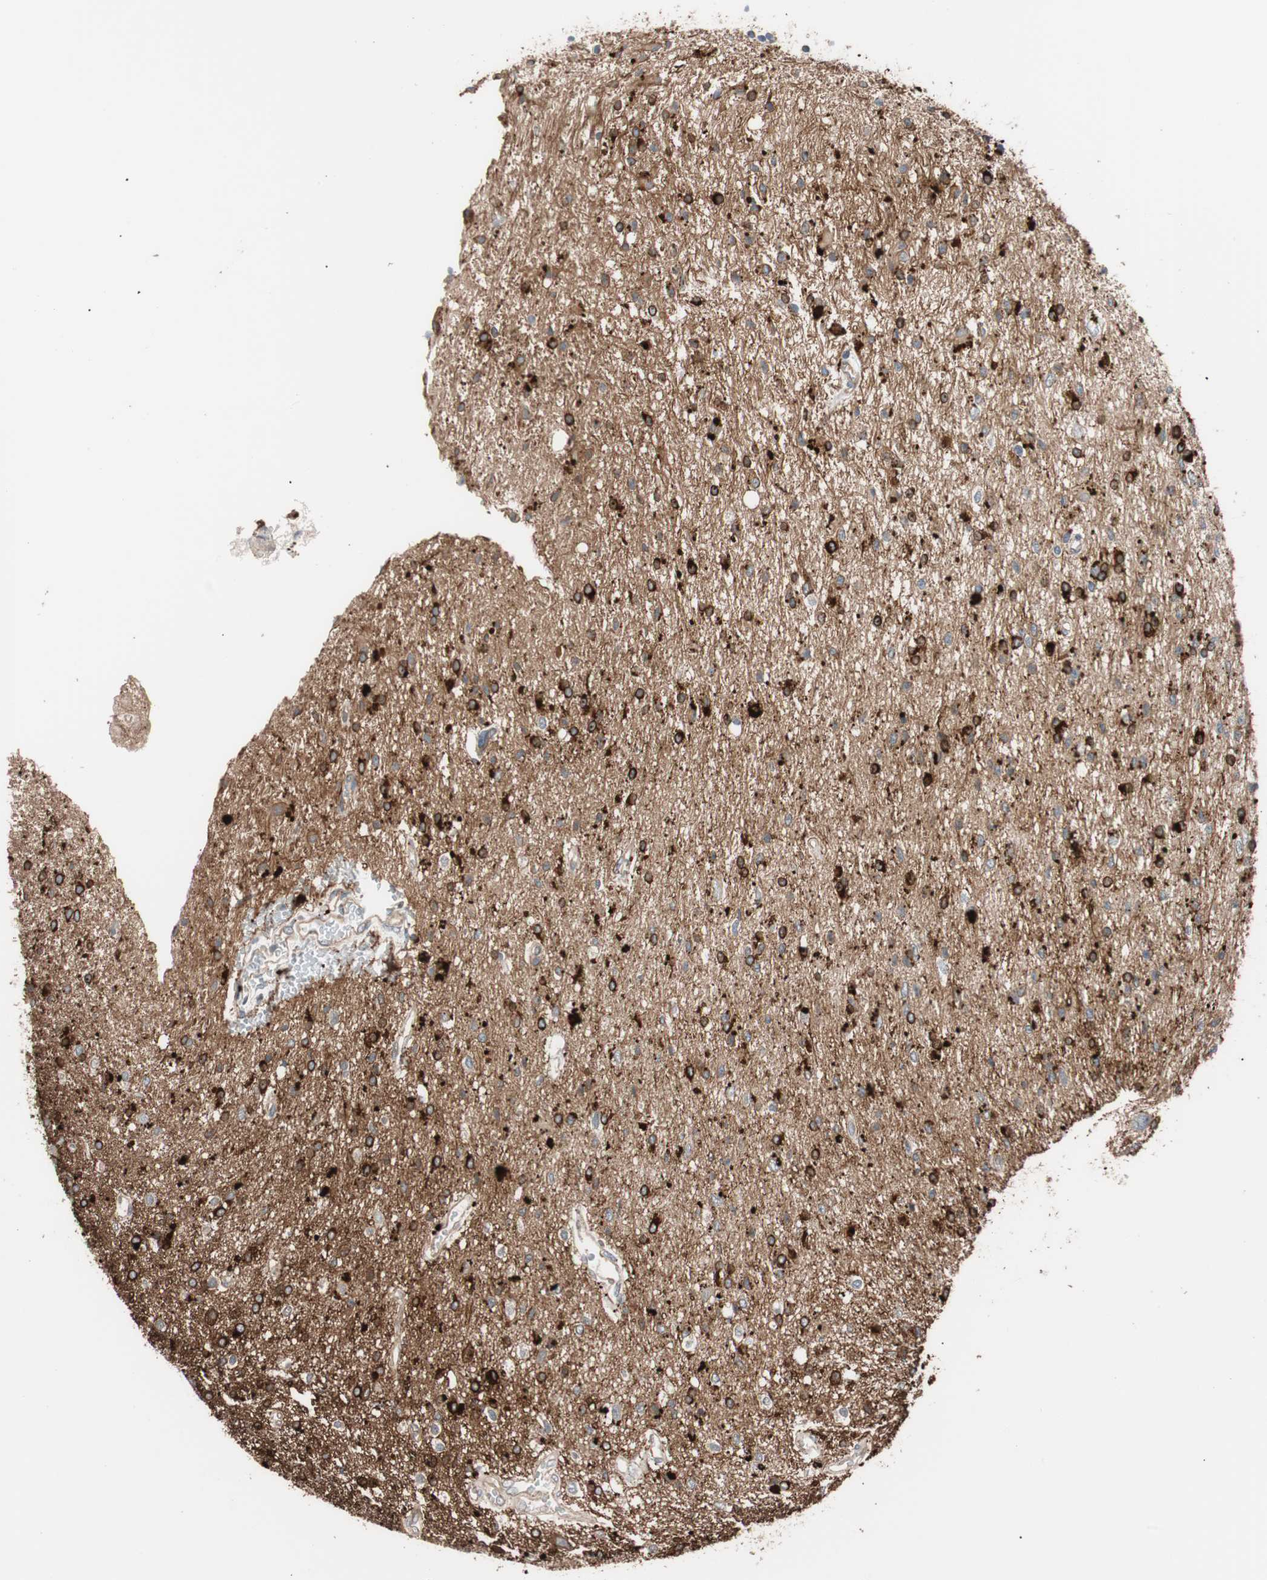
{"staining": {"intensity": "strong", "quantity": "25%-75%", "location": "cytoplasmic/membranous"}, "tissue": "glioma", "cell_type": "Tumor cells", "image_type": "cancer", "snomed": [{"axis": "morphology", "description": "Glioma, malignant, High grade"}, {"axis": "topography", "description": "Brain"}], "caption": "Immunohistochemical staining of human glioma reveals high levels of strong cytoplasmic/membranous expression in approximately 25%-75% of tumor cells.", "gene": "SMG1", "patient": {"sex": "male", "age": 47}}